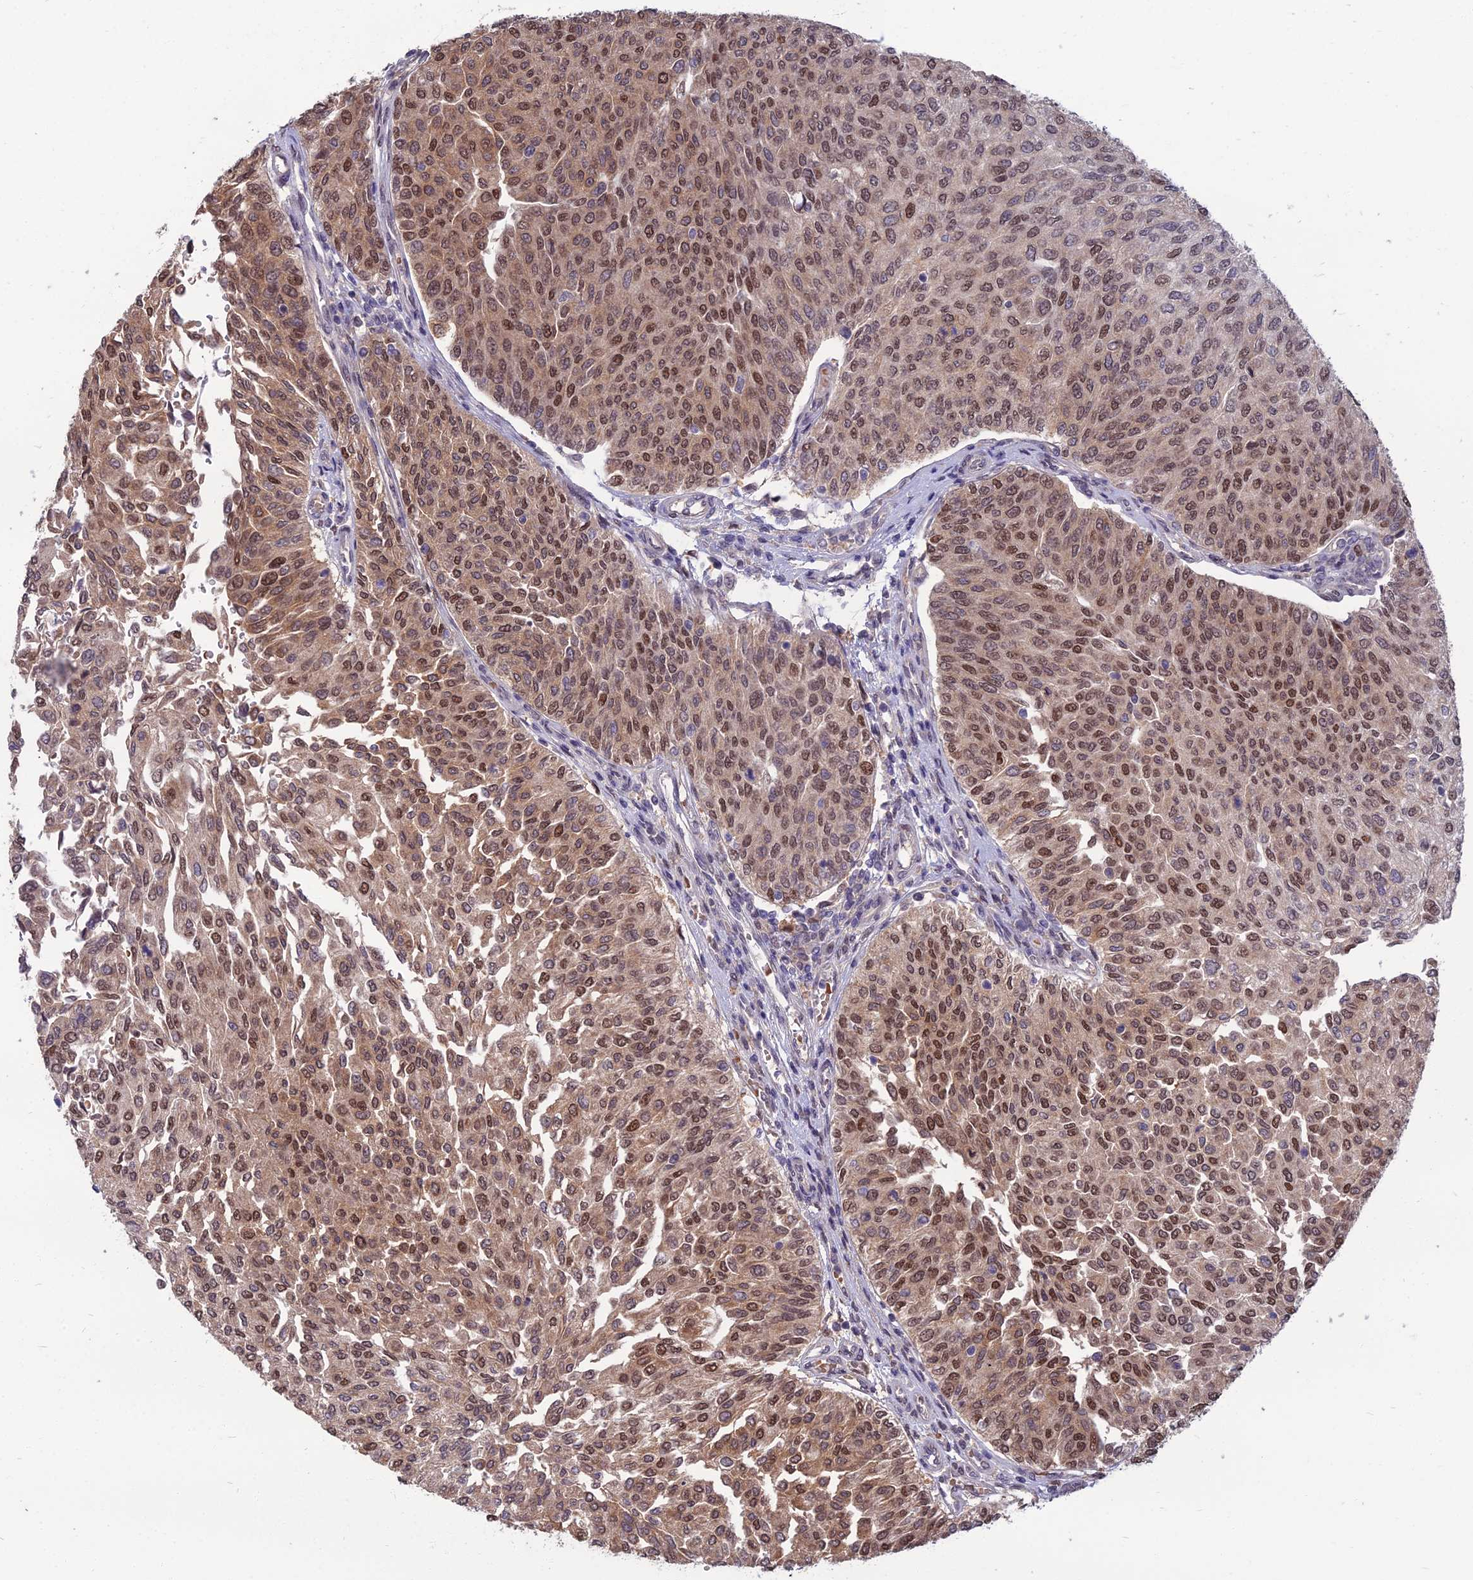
{"staining": {"intensity": "moderate", "quantity": ">75%", "location": "nuclear"}, "tissue": "urothelial cancer", "cell_type": "Tumor cells", "image_type": "cancer", "snomed": [{"axis": "morphology", "description": "Urothelial carcinoma, High grade"}, {"axis": "topography", "description": "Urinary bladder"}], "caption": "Urothelial cancer stained with a brown dye shows moderate nuclear positive staining in approximately >75% of tumor cells.", "gene": "NR4A3", "patient": {"sex": "female", "age": 79}}